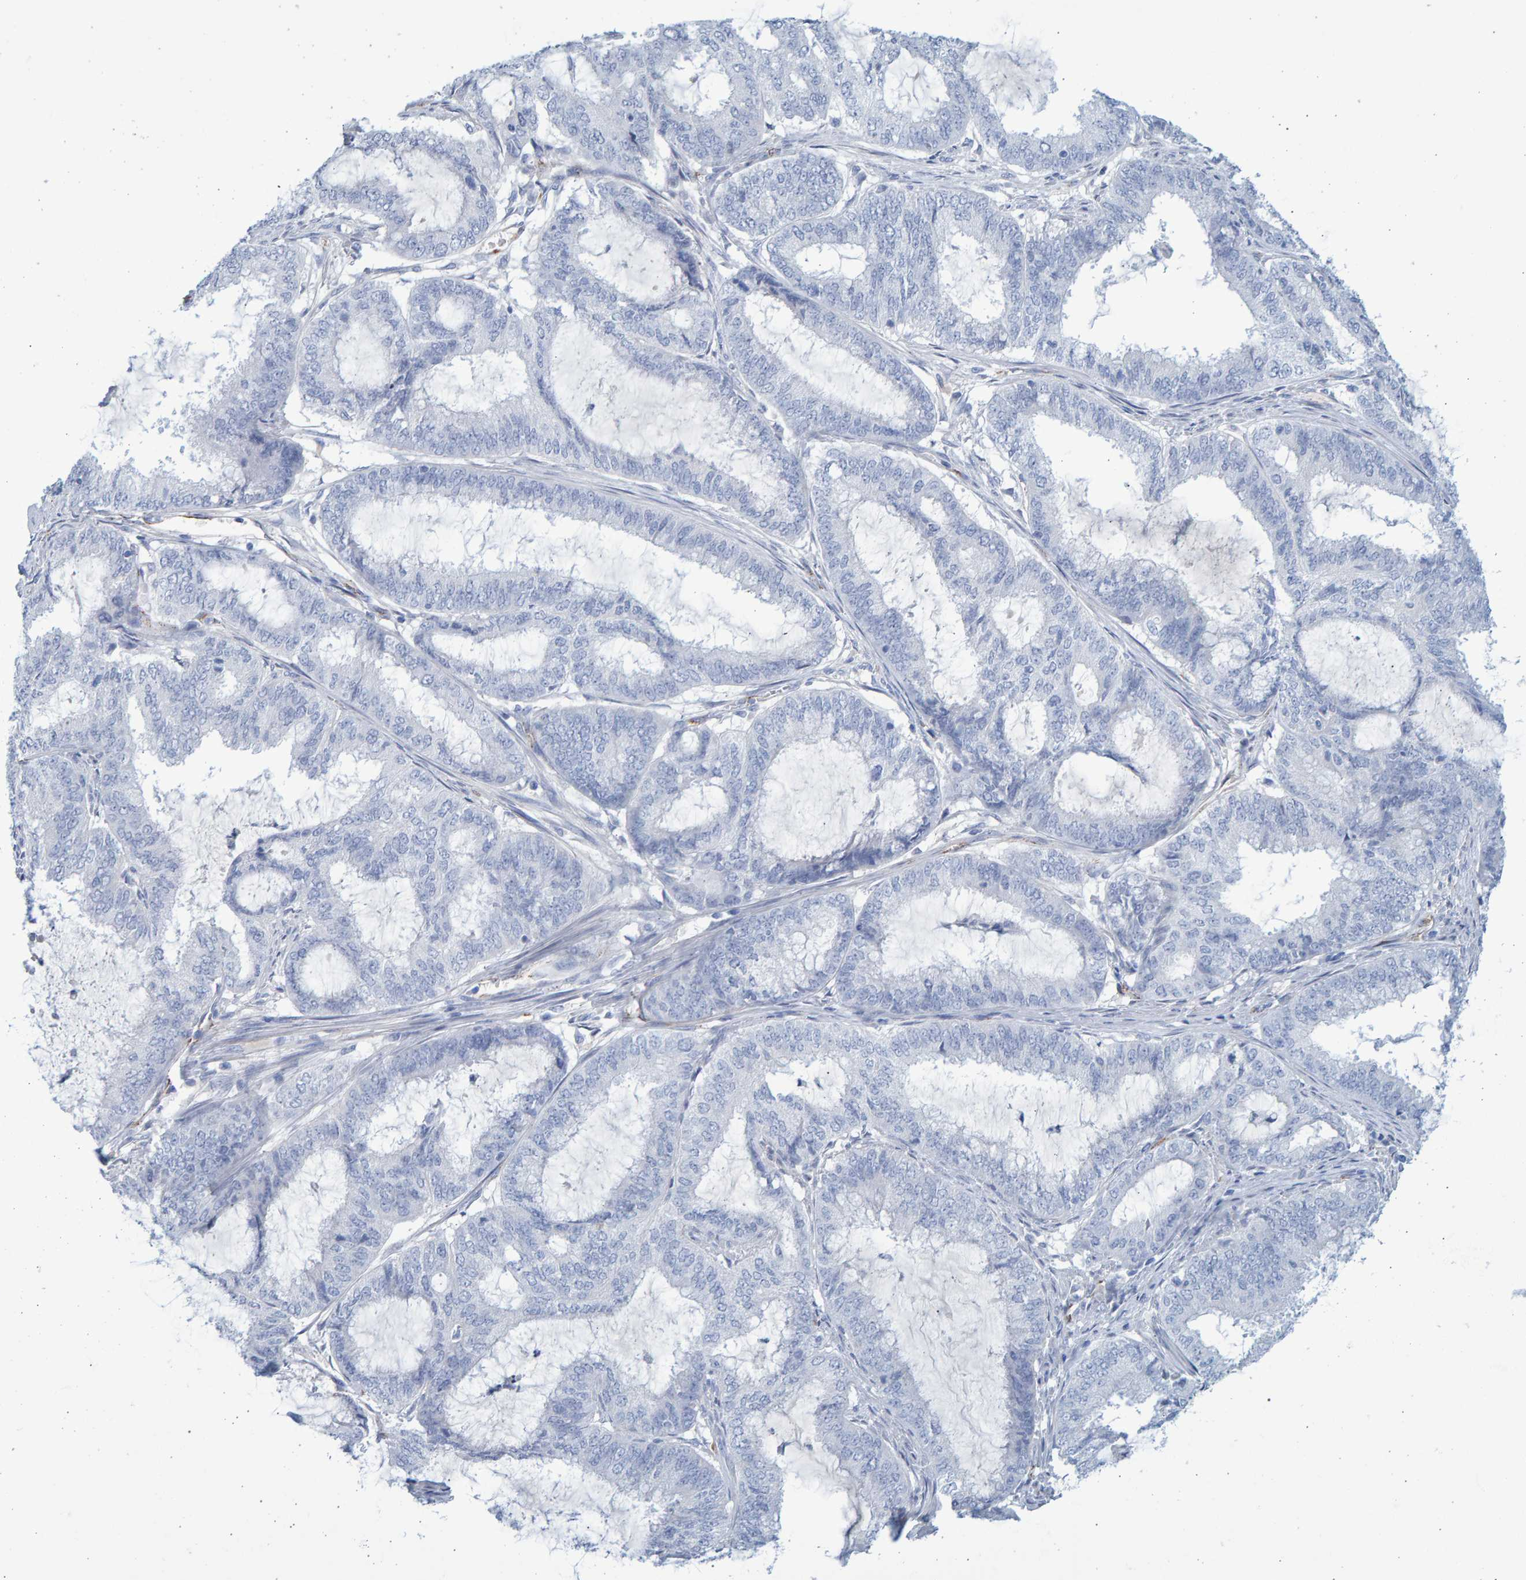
{"staining": {"intensity": "negative", "quantity": "none", "location": "none"}, "tissue": "endometrial cancer", "cell_type": "Tumor cells", "image_type": "cancer", "snomed": [{"axis": "morphology", "description": "Adenocarcinoma, NOS"}, {"axis": "topography", "description": "Endometrium"}], "caption": "Tumor cells show no significant staining in adenocarcinoma (endometrial).", "gene": "SLC34A3", "patient": {"sex": "female", "age": 51}}